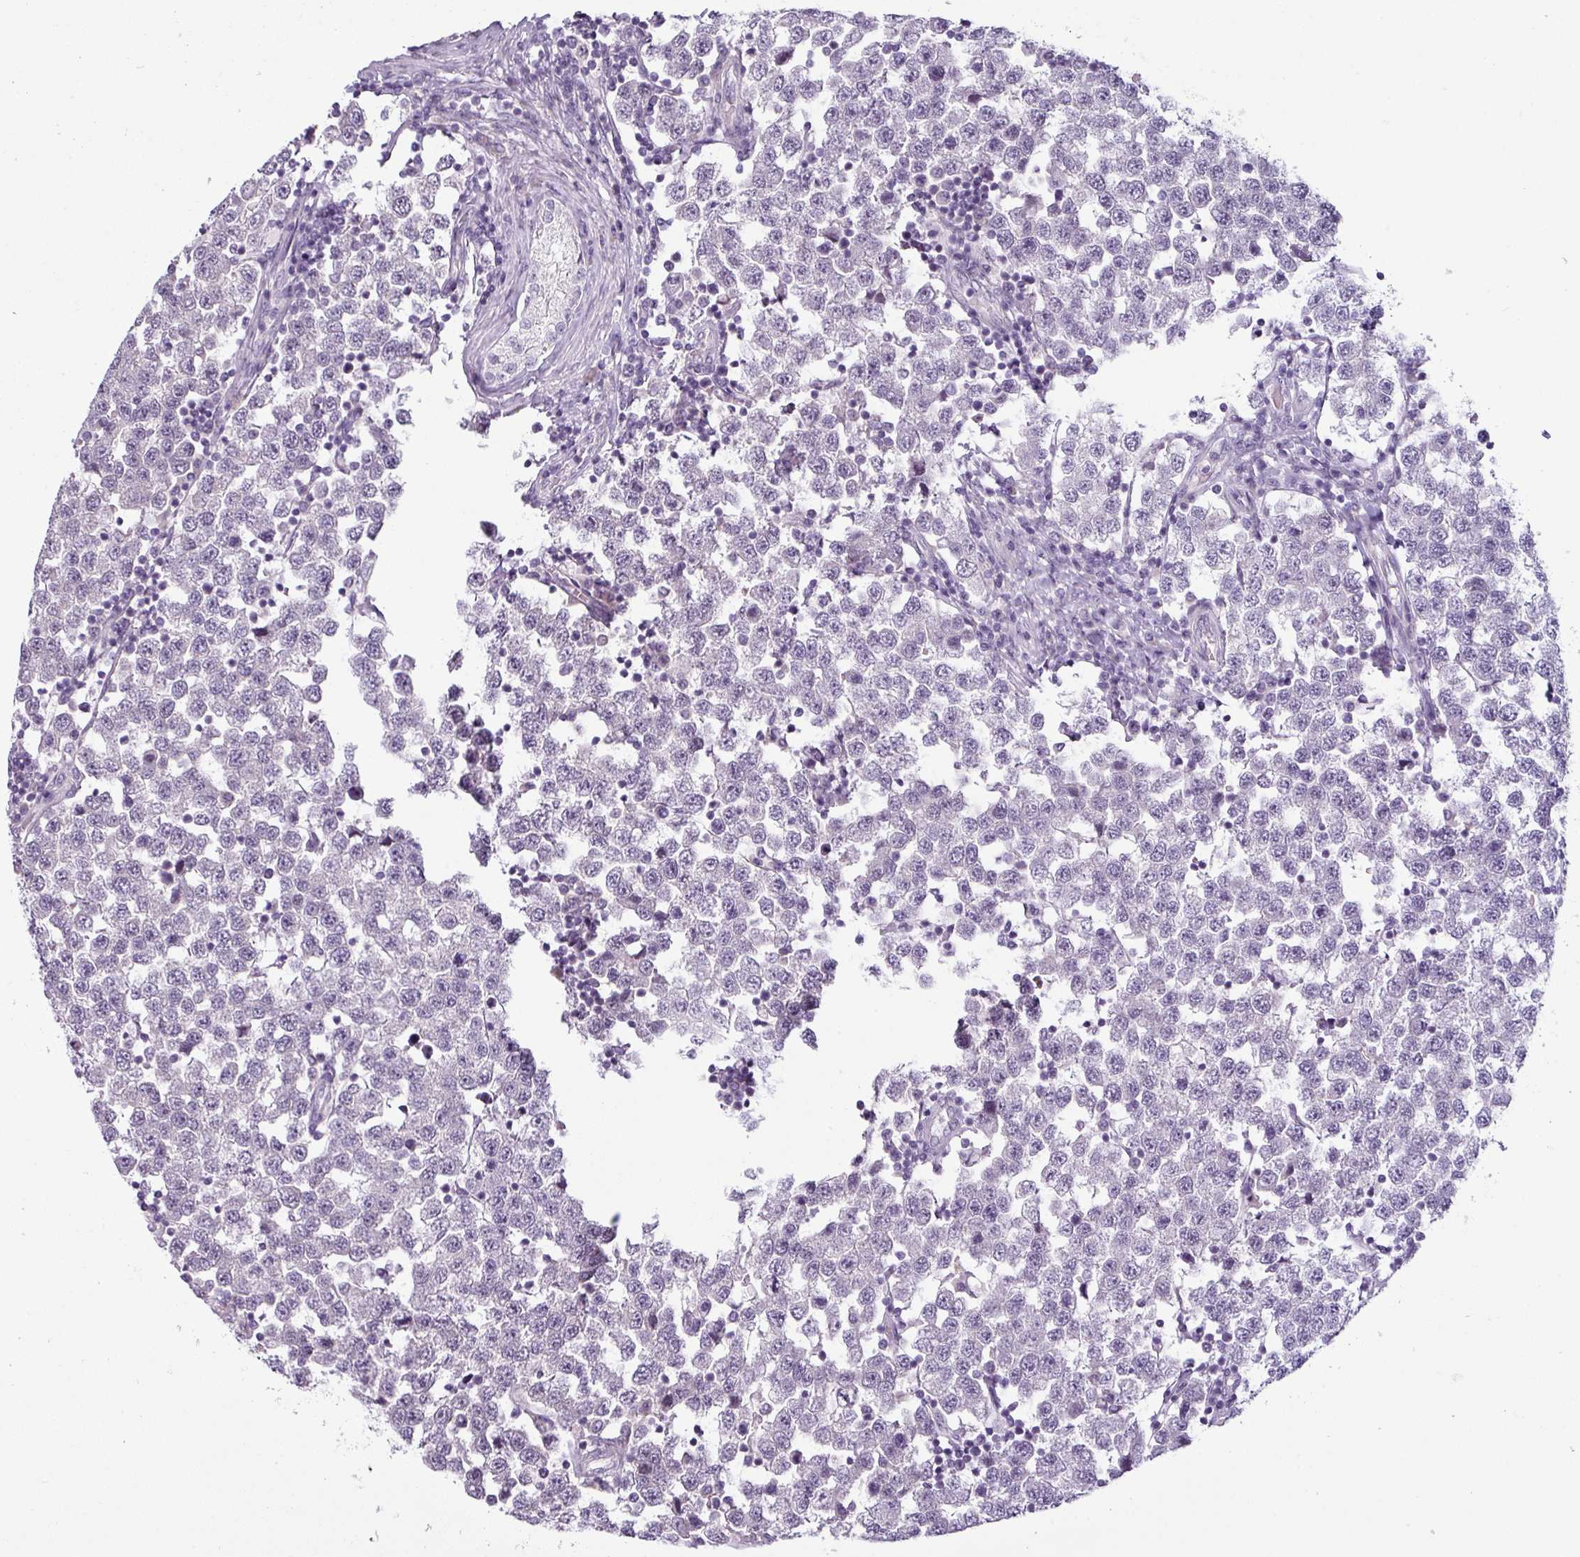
{"staining": {"intensity": "negative", "quantity": "none", "location": "none"}, "tissue": "testis cancer", "cell_type": "Tumor cells", "image_type": "cancer", "snomed": [{"axis": "morphology", "description": "Seminoma, NOS"}, {"axis": "topography", "description": "Testis"}], "caption": "Micrograph shows no significant protein staining in tumor cells of testis seminoma.", "gene": "OR52D1", "patient": {"sex": "male", "age": 34}}